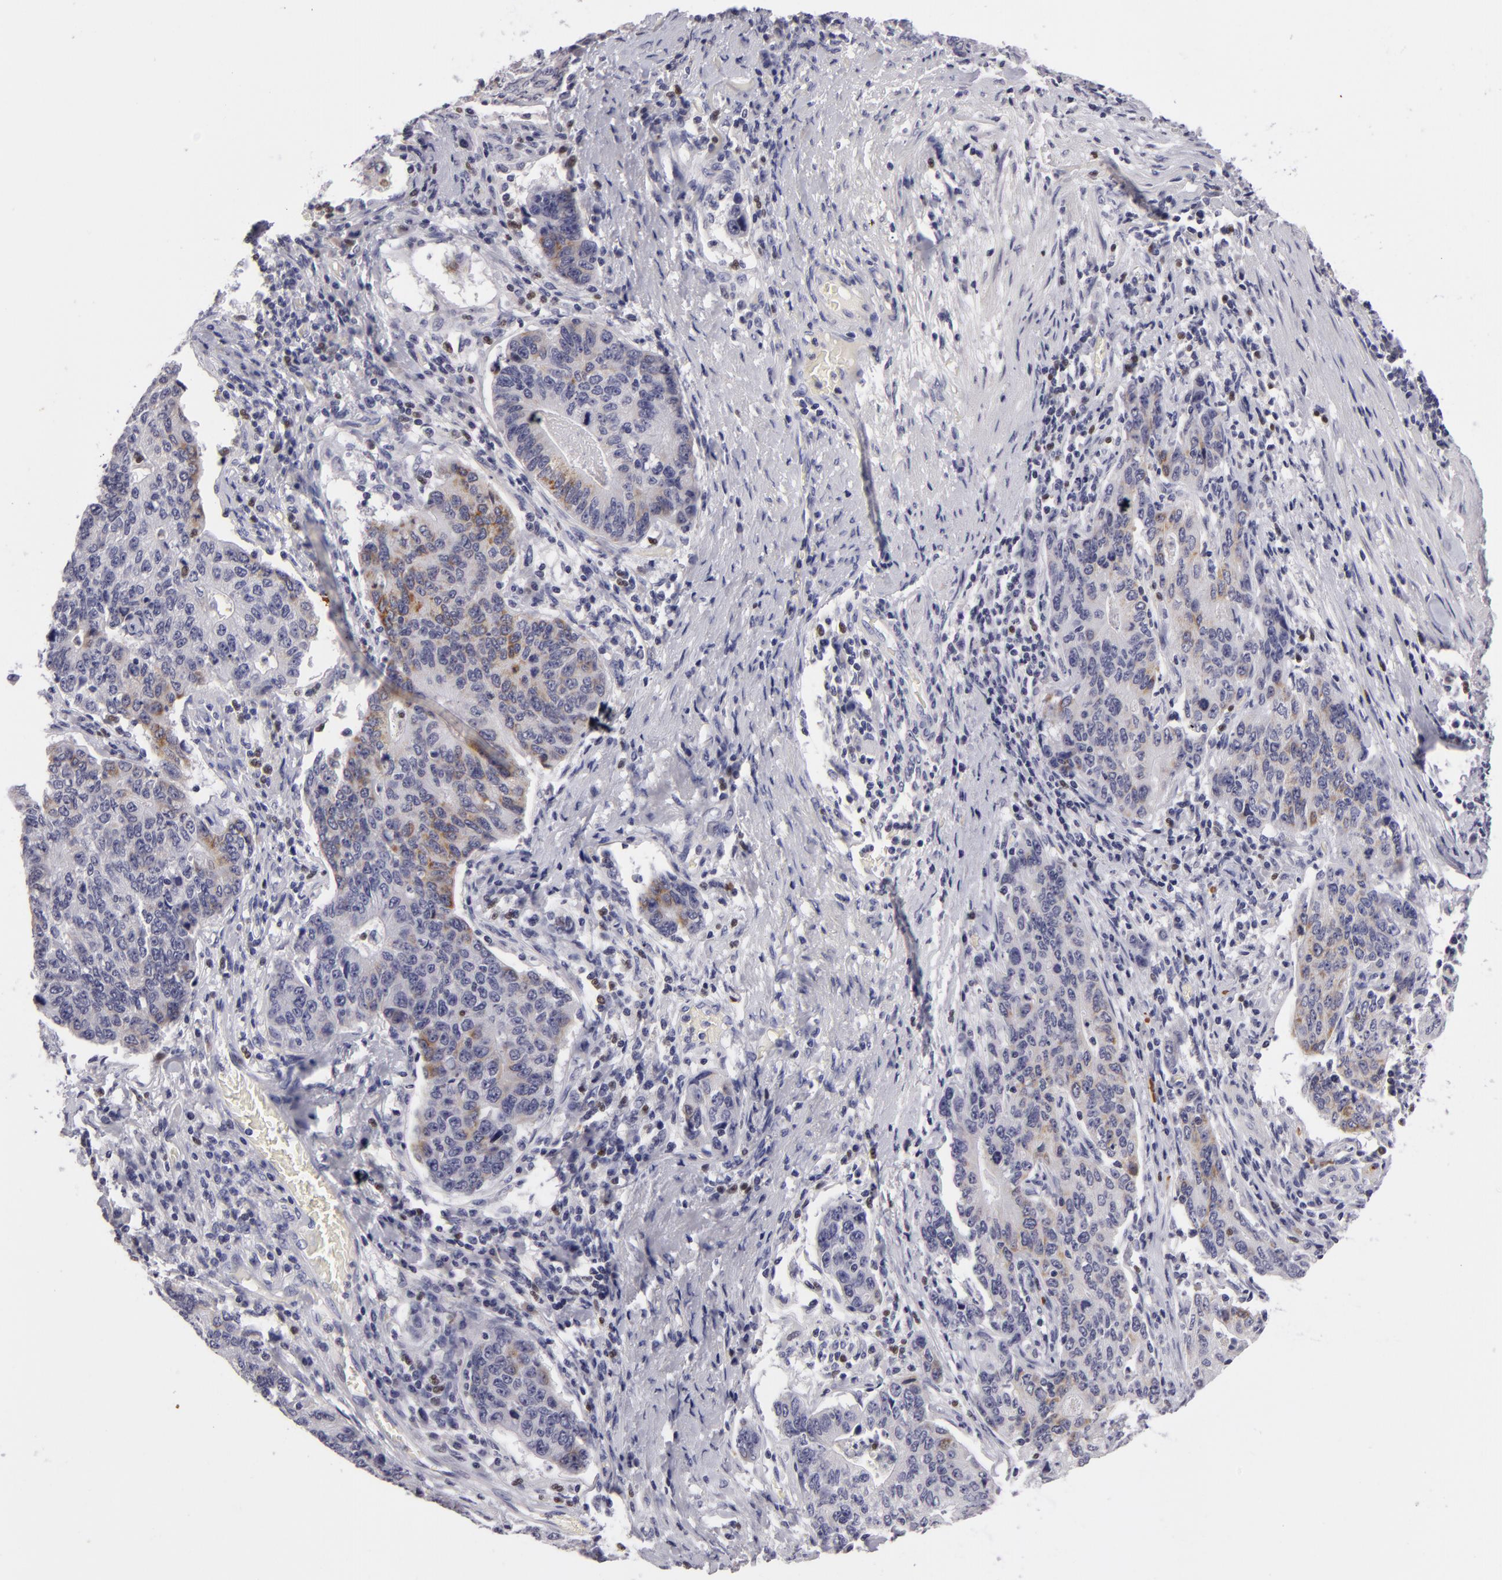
{"staining": {"intensity": "moderate", "quantity": "<25%", "location": "cytoplasmic/membranous"}, "tissue": "stomach cancer", "cell_type": "Tumor cells", "image_type": "cancer", "snomed": [{"axis": "morphology", "description": "Adenocarcinoma, NOS"}, {"axis": "topography", "description": "Esophagus"}, {"axis": "topography", "description": "Stomach"}], "caption": "Approximately <25% of tumor cells in stomach adenocarcinoma reveal moderate cytoplasmic/membranous protein staining as visualized by brown immunohistochemical staining.", "gene": "NLGN4X", "patient": {"sex": "male", "age": 74}}